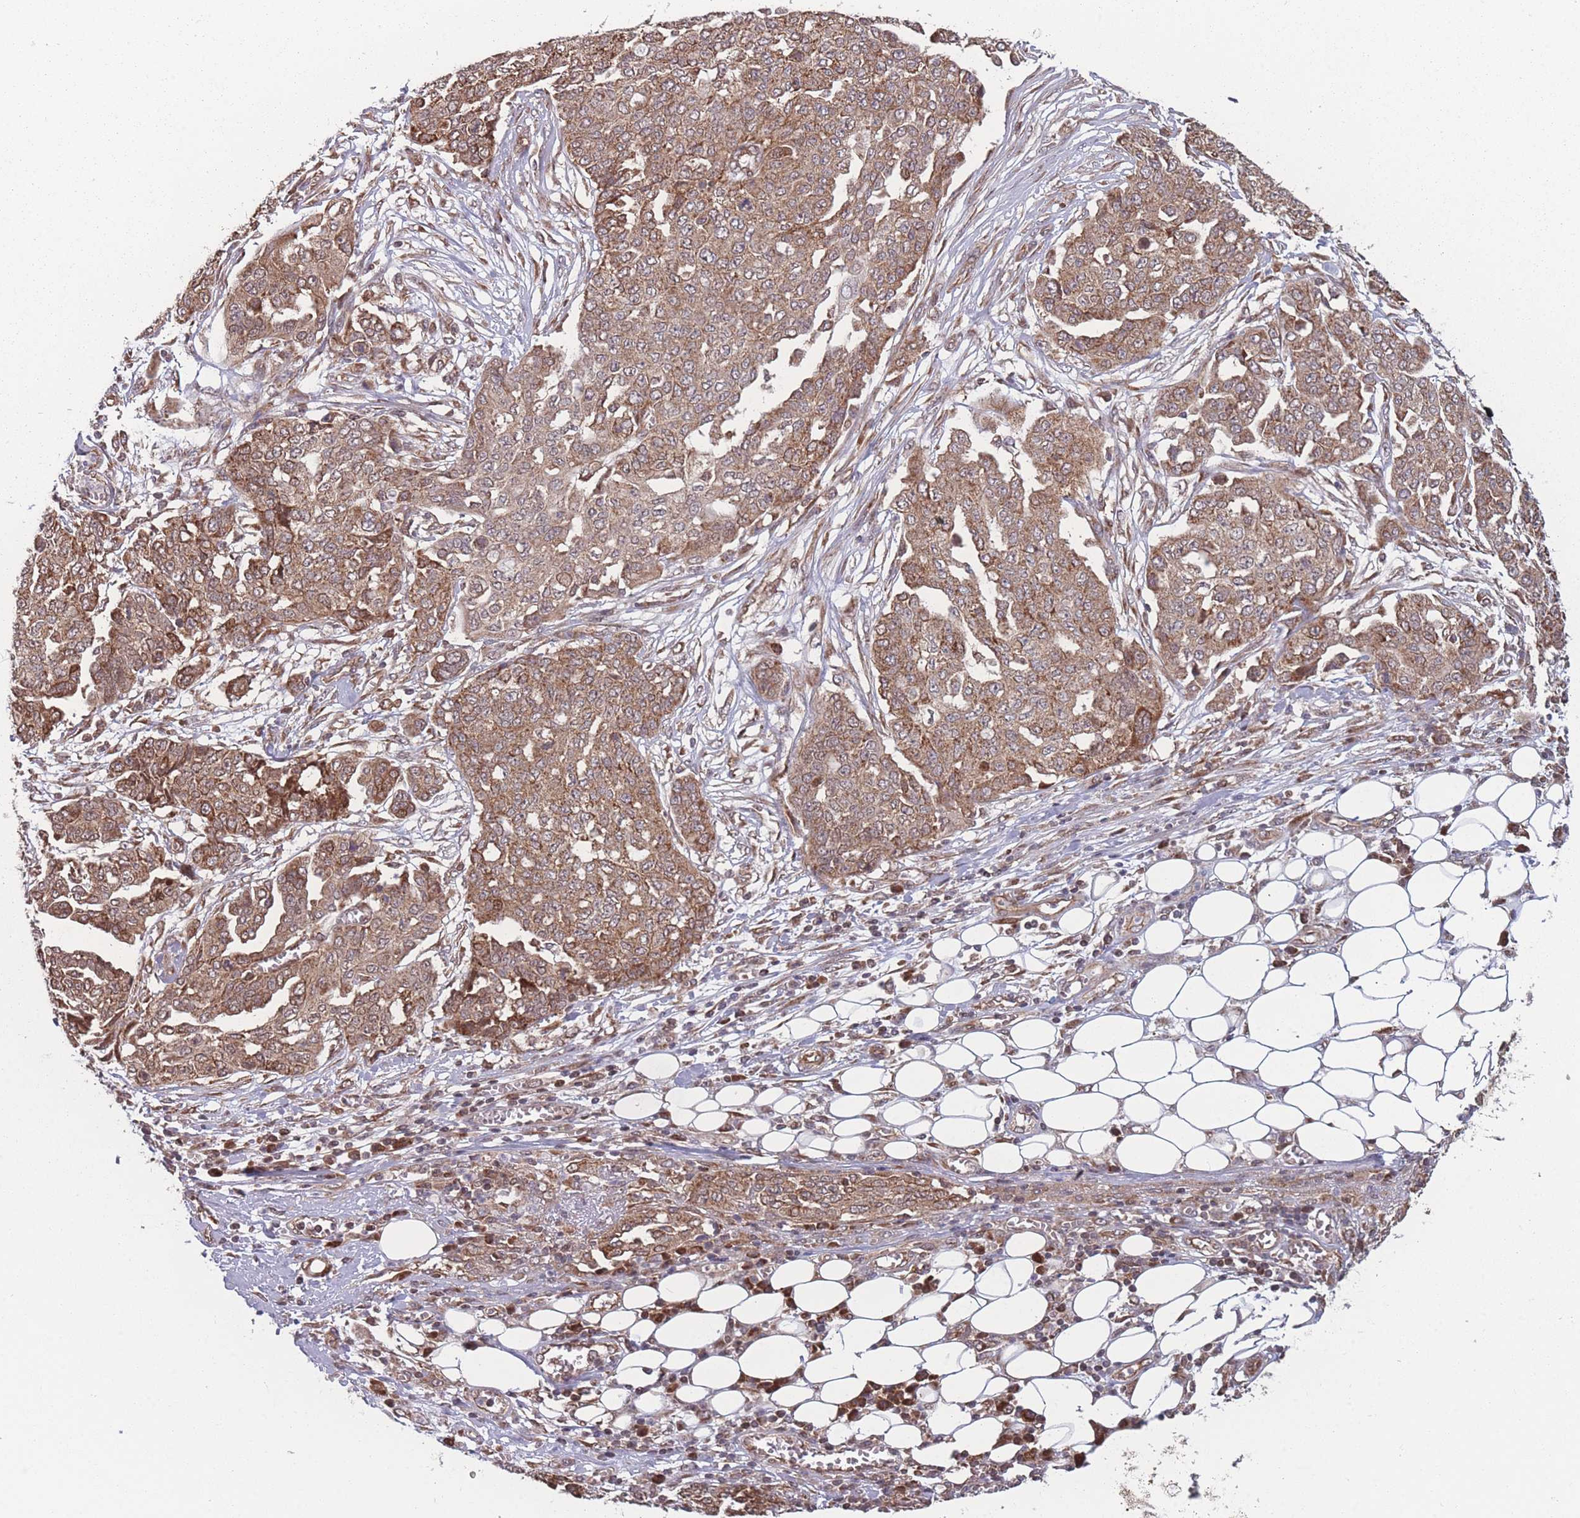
{"staining": {"intensity": "moderate", "quantity": ">75%", "location": "cytoplasmic/membranous"}, "tissue": "ovarian cancer", "cell_type": "Tumor cells", "image_type": "cancer", "snomed": [{"axis": "morphology", "description": "Cystadenocarcinoma, serous, NOS"}, {"axis": "topography", "description": "Soft tissue"}, {"axis": "topography", "description": "Ovary"}], "caption": "A brown stain highlights moderate cytoplasmic/membranous staining of a protein in human serous cystadenocarcinoma (ovarian) tumor cells.", "gene": "RPS18", "patient": {"sex": "female", "age": 57}}